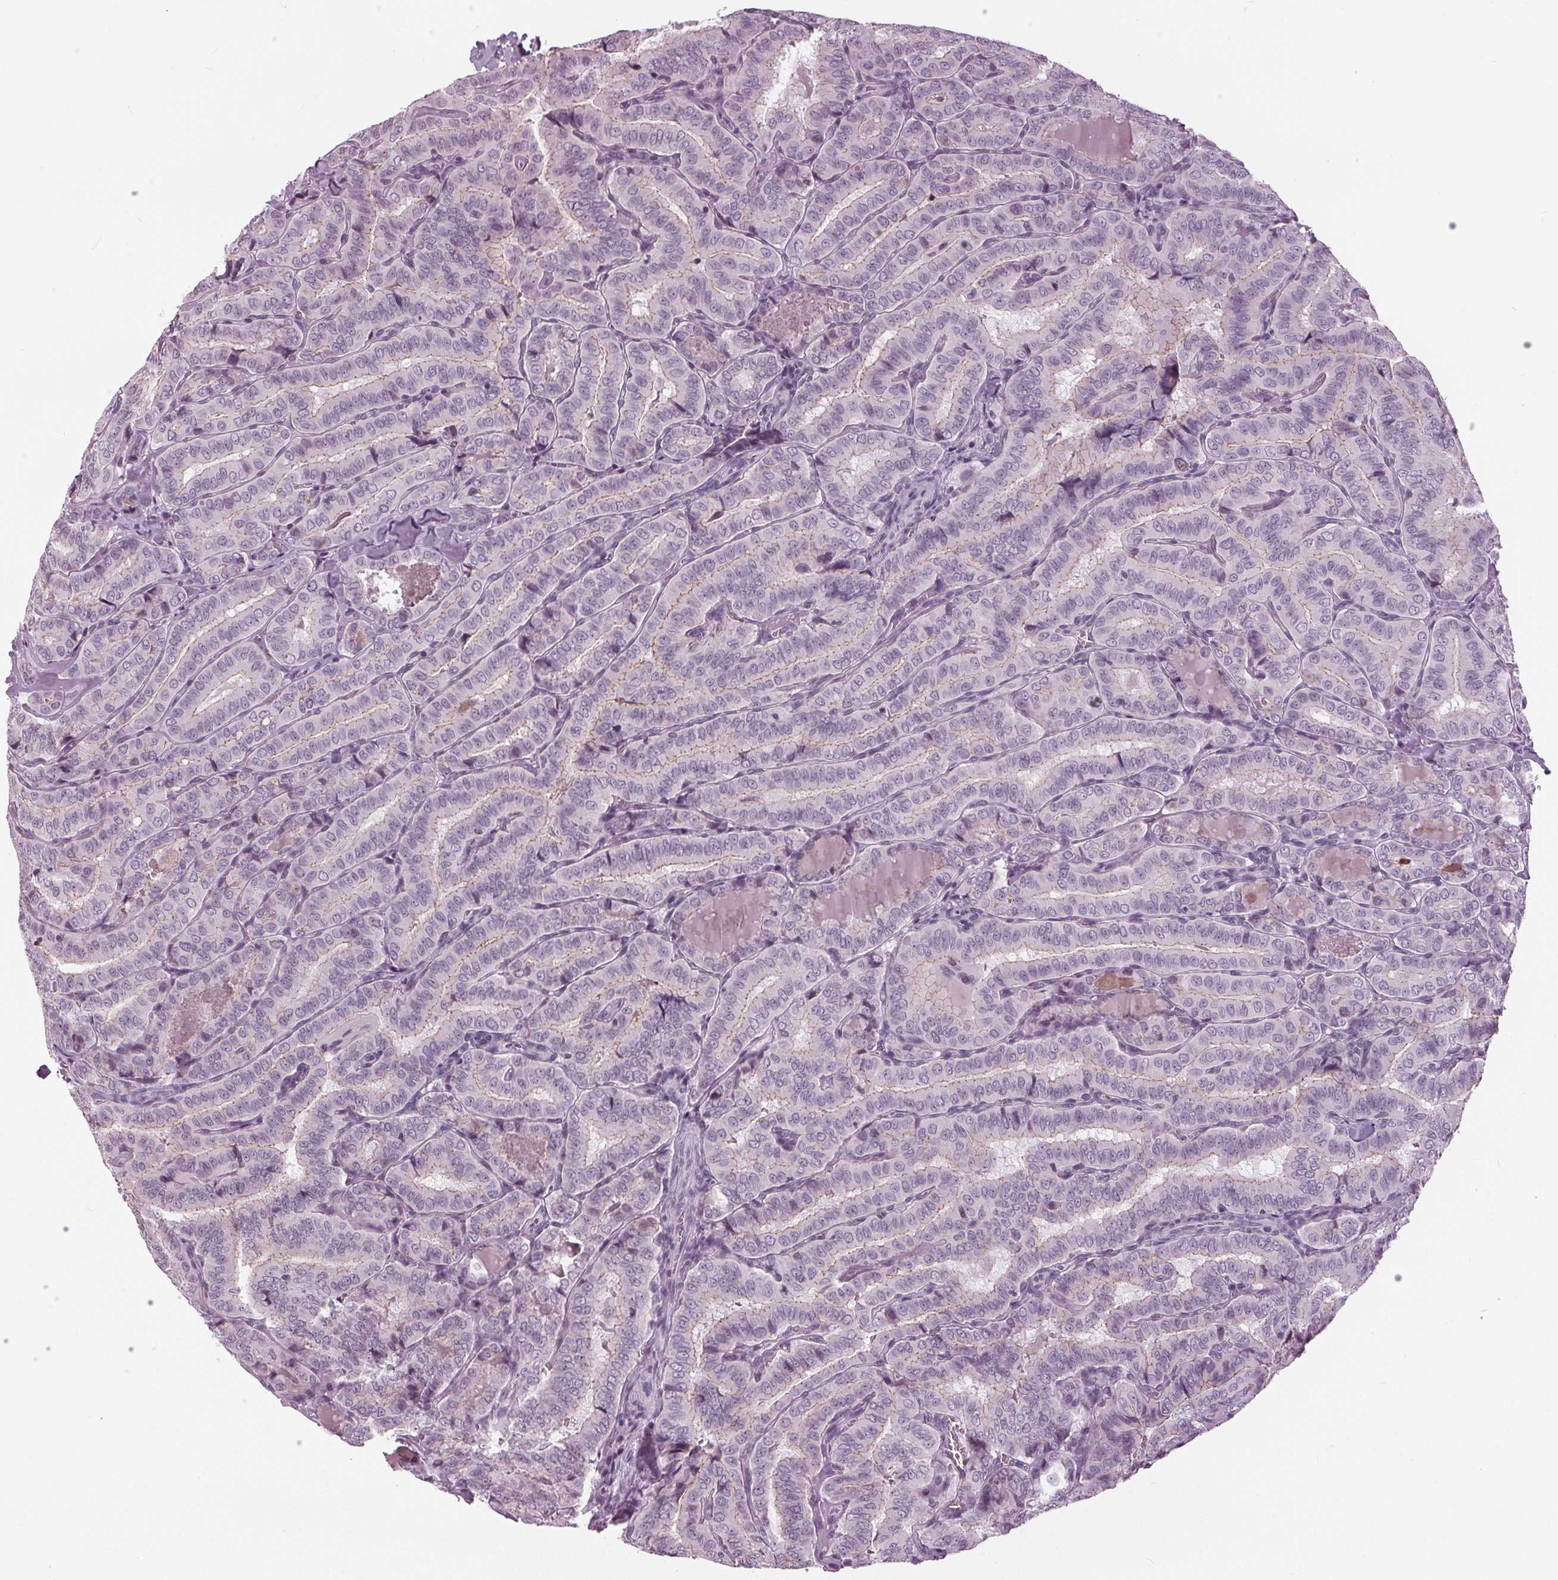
{"staining": {"intensity": "weak", "quantity": "25%-75%", "location": "cytoplasmic/membranous"}, "tissue": "thyroid cancer", "cell_type": "Tumor cells", "image_type": "cancer", "snomed": [{"axis": "morphology", "description": "Papillary adenocarcinoma, NOS"}, {"axis": "morphology", "description": "Papillary adenoma metastatic"}, {"axis": "topography", "description": "Thyroid gland"}], "caption": "Immunohistochemical staining of human thyroid cancer demonstrates low levels of weak cytoplasmic/membranous protein staining in approximately 25%-75% of tumor cells.", "gene": "SLC9A4", "patient": {"sex": "female", "age": 50}}